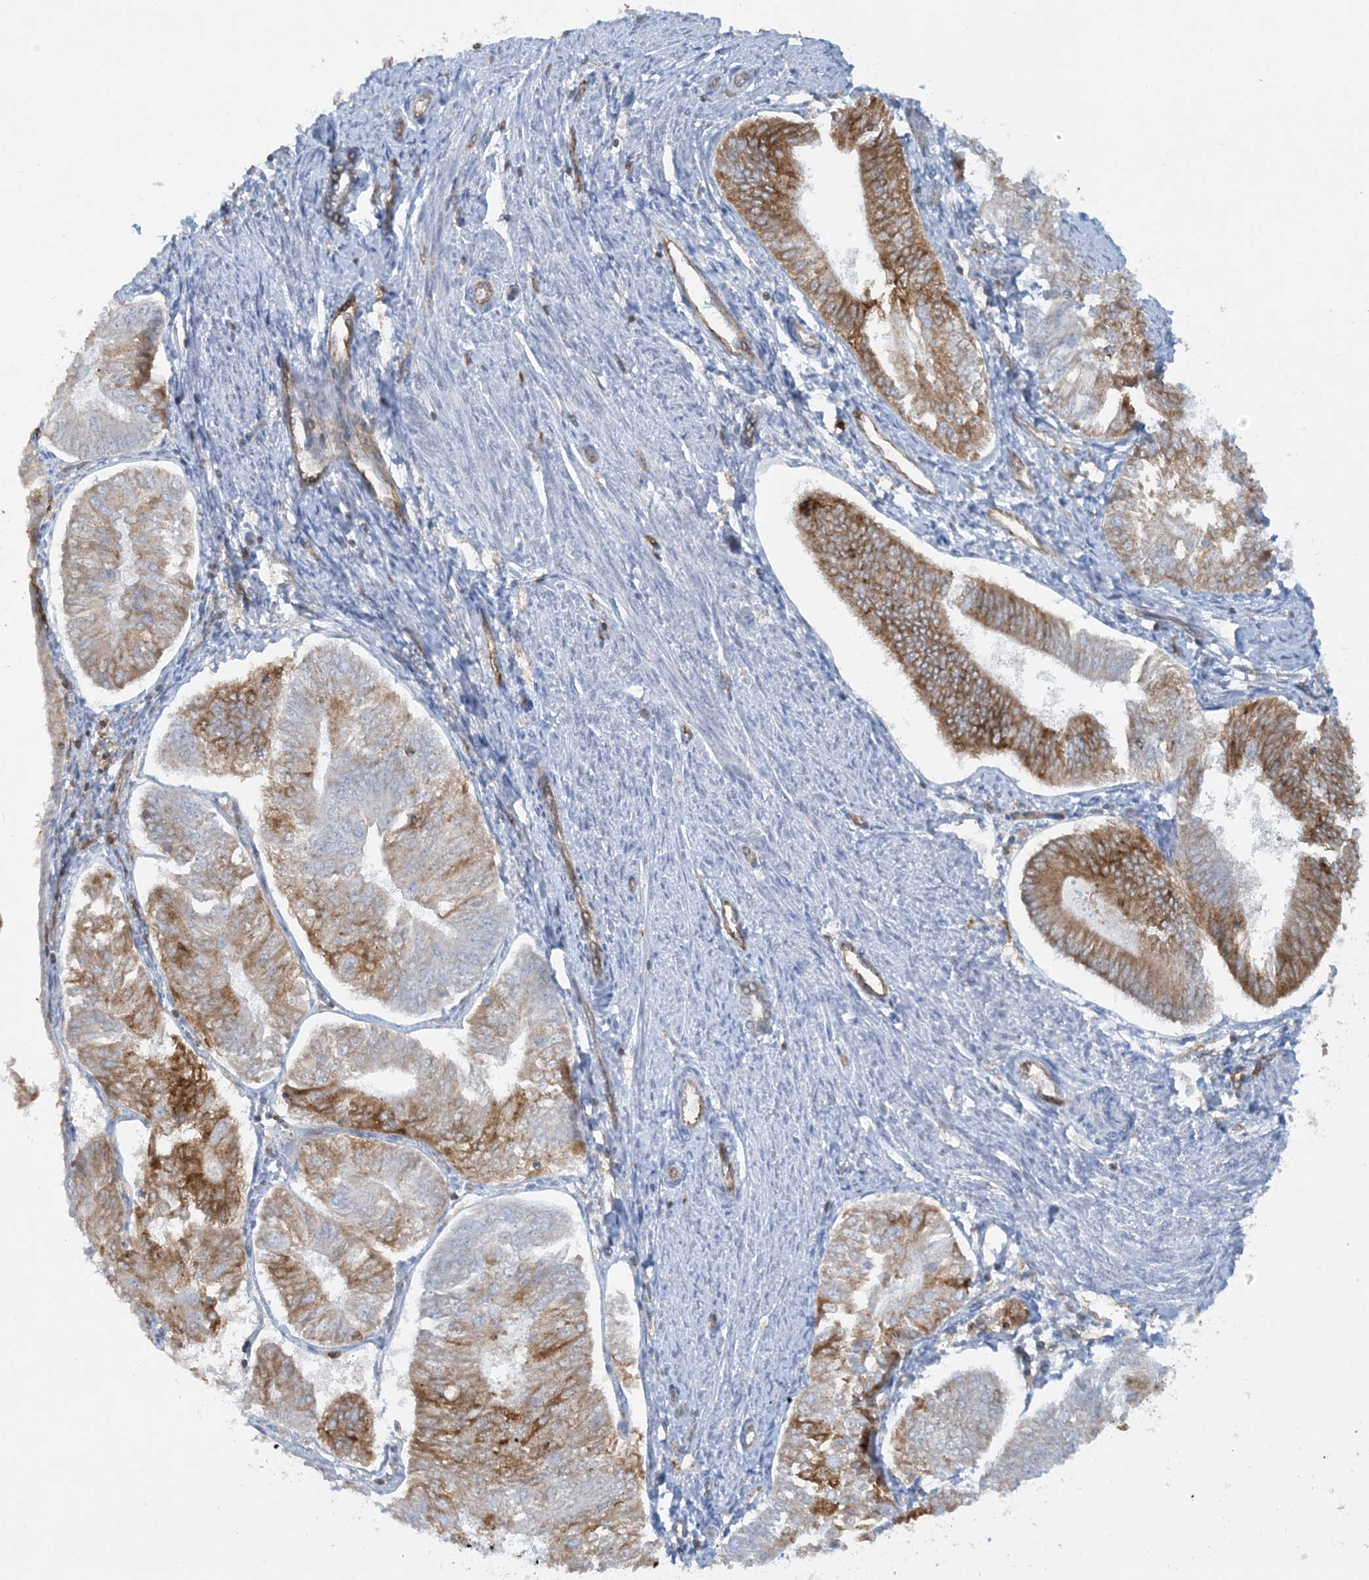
{"staining": {"intensity": "strong", "quantity": "25%-75%", "location": "cytoplasmic/membranous"}, "tissue": "endometrial cancer", "cell_type": "Tumor cells", "image_type": "cancer", "snomed": [{"axis": "morphology", "description": "Adenocarcinoma, NOS"}, {"axis": "topography", "description": "Endometrium"}], "caption": "Protein expression analysis of endometrial cancer (adenocarcinoma) reveals strong cytoplasmic/membranous positivity in approximately 25%-75% of tumor cells.", "gene": "HLA-E", "patient": {"sex": "female", "age": 58}}